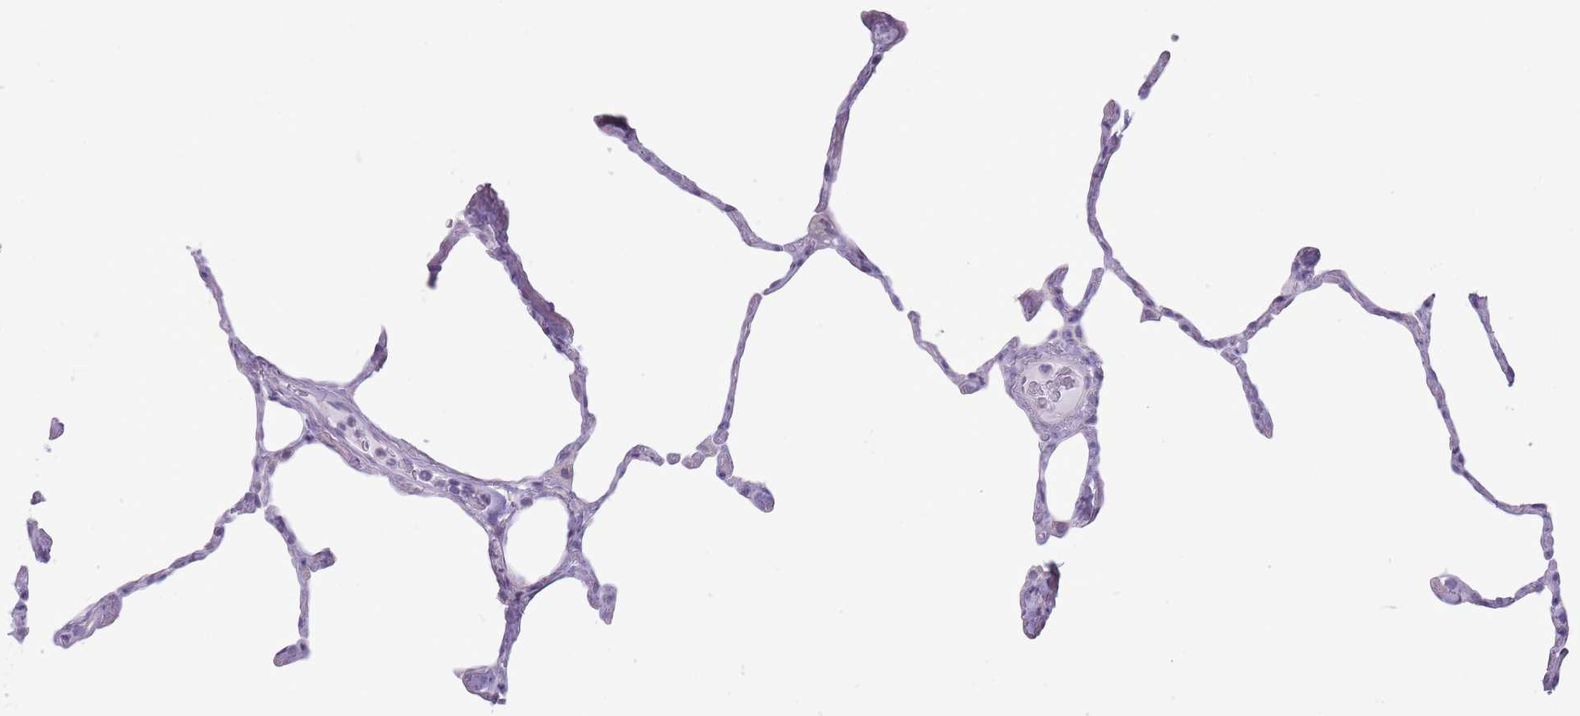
{"staining": {"intensity": "weak", "quantity": "25%-75%", "location": "cytoplasmic/membranous"}, "tissue": "lung", "cell_type": "Alveolar cells", "image_type": "normal", "snomed": [{"axis": "morphology", "description": "Normal tissue, NOS"}, {"axis": "topography", "description": "Lung"}], "caption": "This histopathology image demonstrates immunohistochemistry staining of benign lung, with low weak cytoplasmic/membranous positivity in about 25%-75% of alveolar cells.", "gene": "RPL18", "patient": {"sex": "male", "age": 65}}